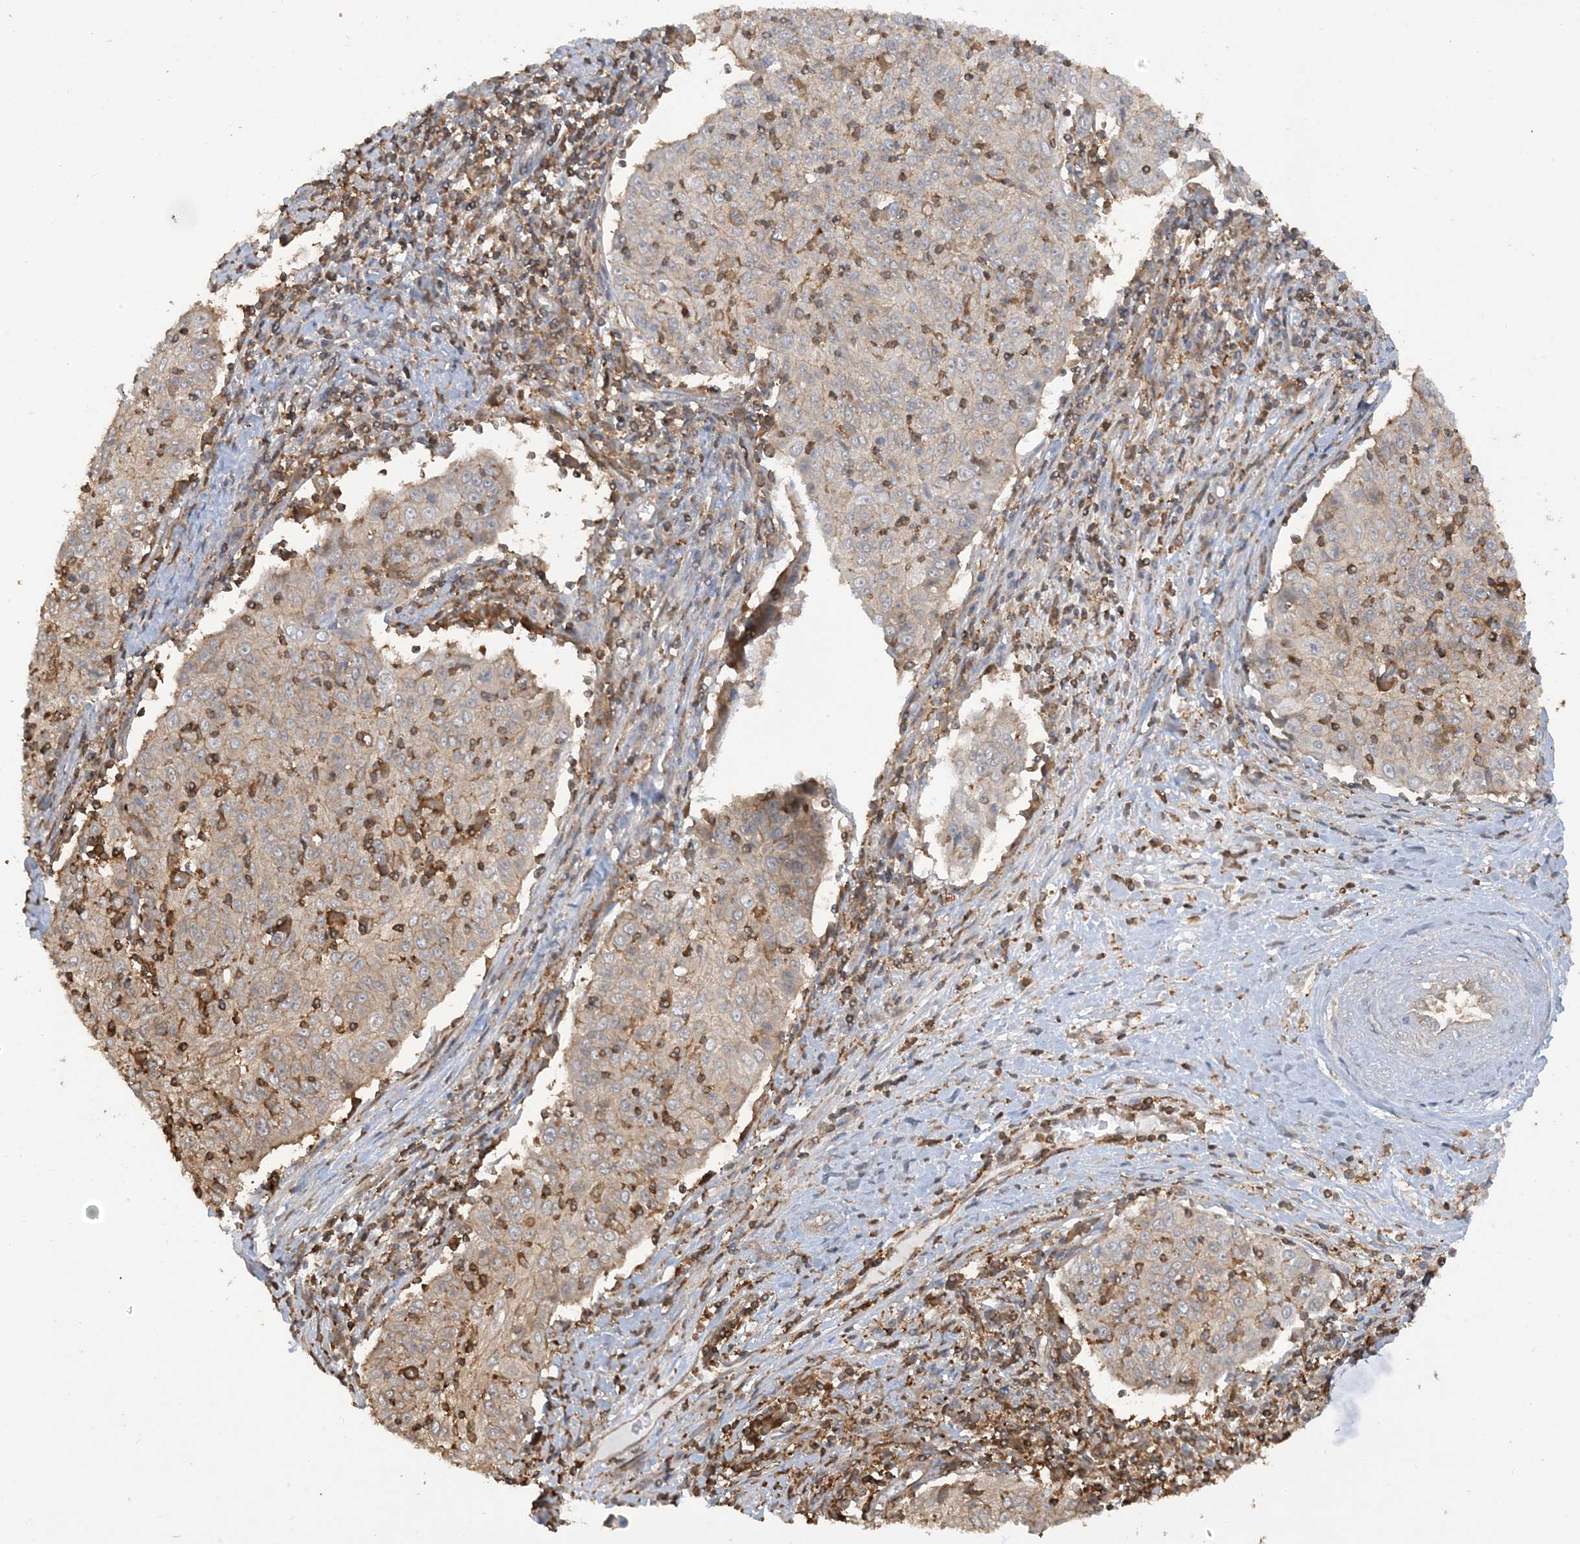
{"staining": {"intensity": "weak", "quantity": "<25%", "location": "cytoplasmic/membranous"}, "tissue": "cervical cancer", "cell_type": "Tumor cells", "image_type": "cancer", "snomed": [{"axis": "morphology", "description": "Squamous cell carcinoma, NOS"}, {"axis": "topography", "description": "Cervix"}], "caption": "The histopathology image reveals no significant staining in tumor cells of squamous cell carcinoma (cervical). (Immunohistochemistry (ihc), brightfield microscopy, high magnification).", "gene": "CAPZB", "patient": {"sex": "female", "age": 48}}